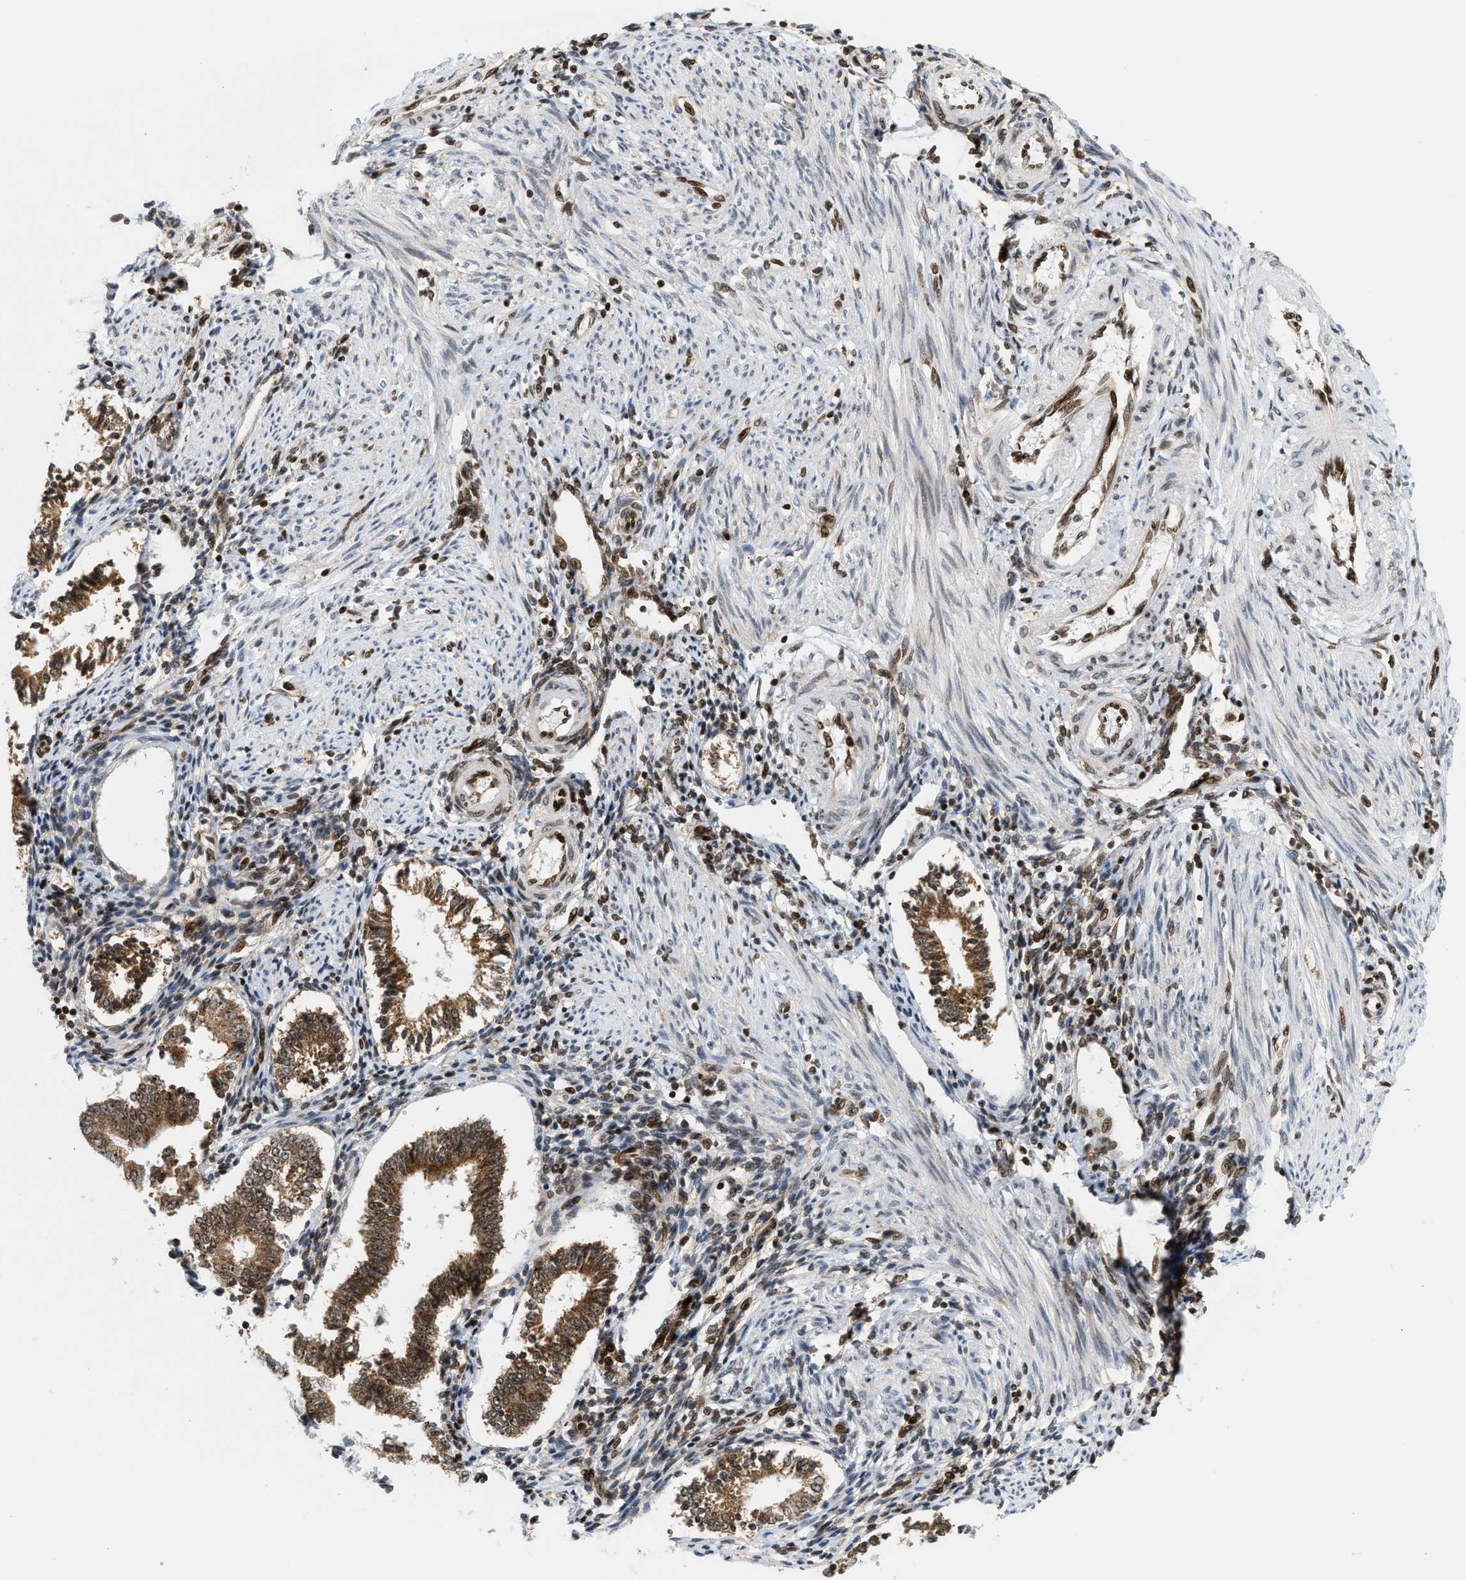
{"staining": {"intensity": "moderate", "quantity": "25%-75%", "location": "nuclear"}, "tissue": "endometrium", "cell_type": "Cells in endometrial stroma", "image_type": "normal", "snomed": [{"axis": "morphology", "description": "Normal tissue, NOS"}, {"axis": "topography", "description": "Endometrium"}], "caption": "Cells in endometrial stroma display medium levels of moderate nuclear positivity in about 25%-75% of cells in benign endometrium.", "gene": "ZNF22", "patient": {"sex": "female", "age": 42}}